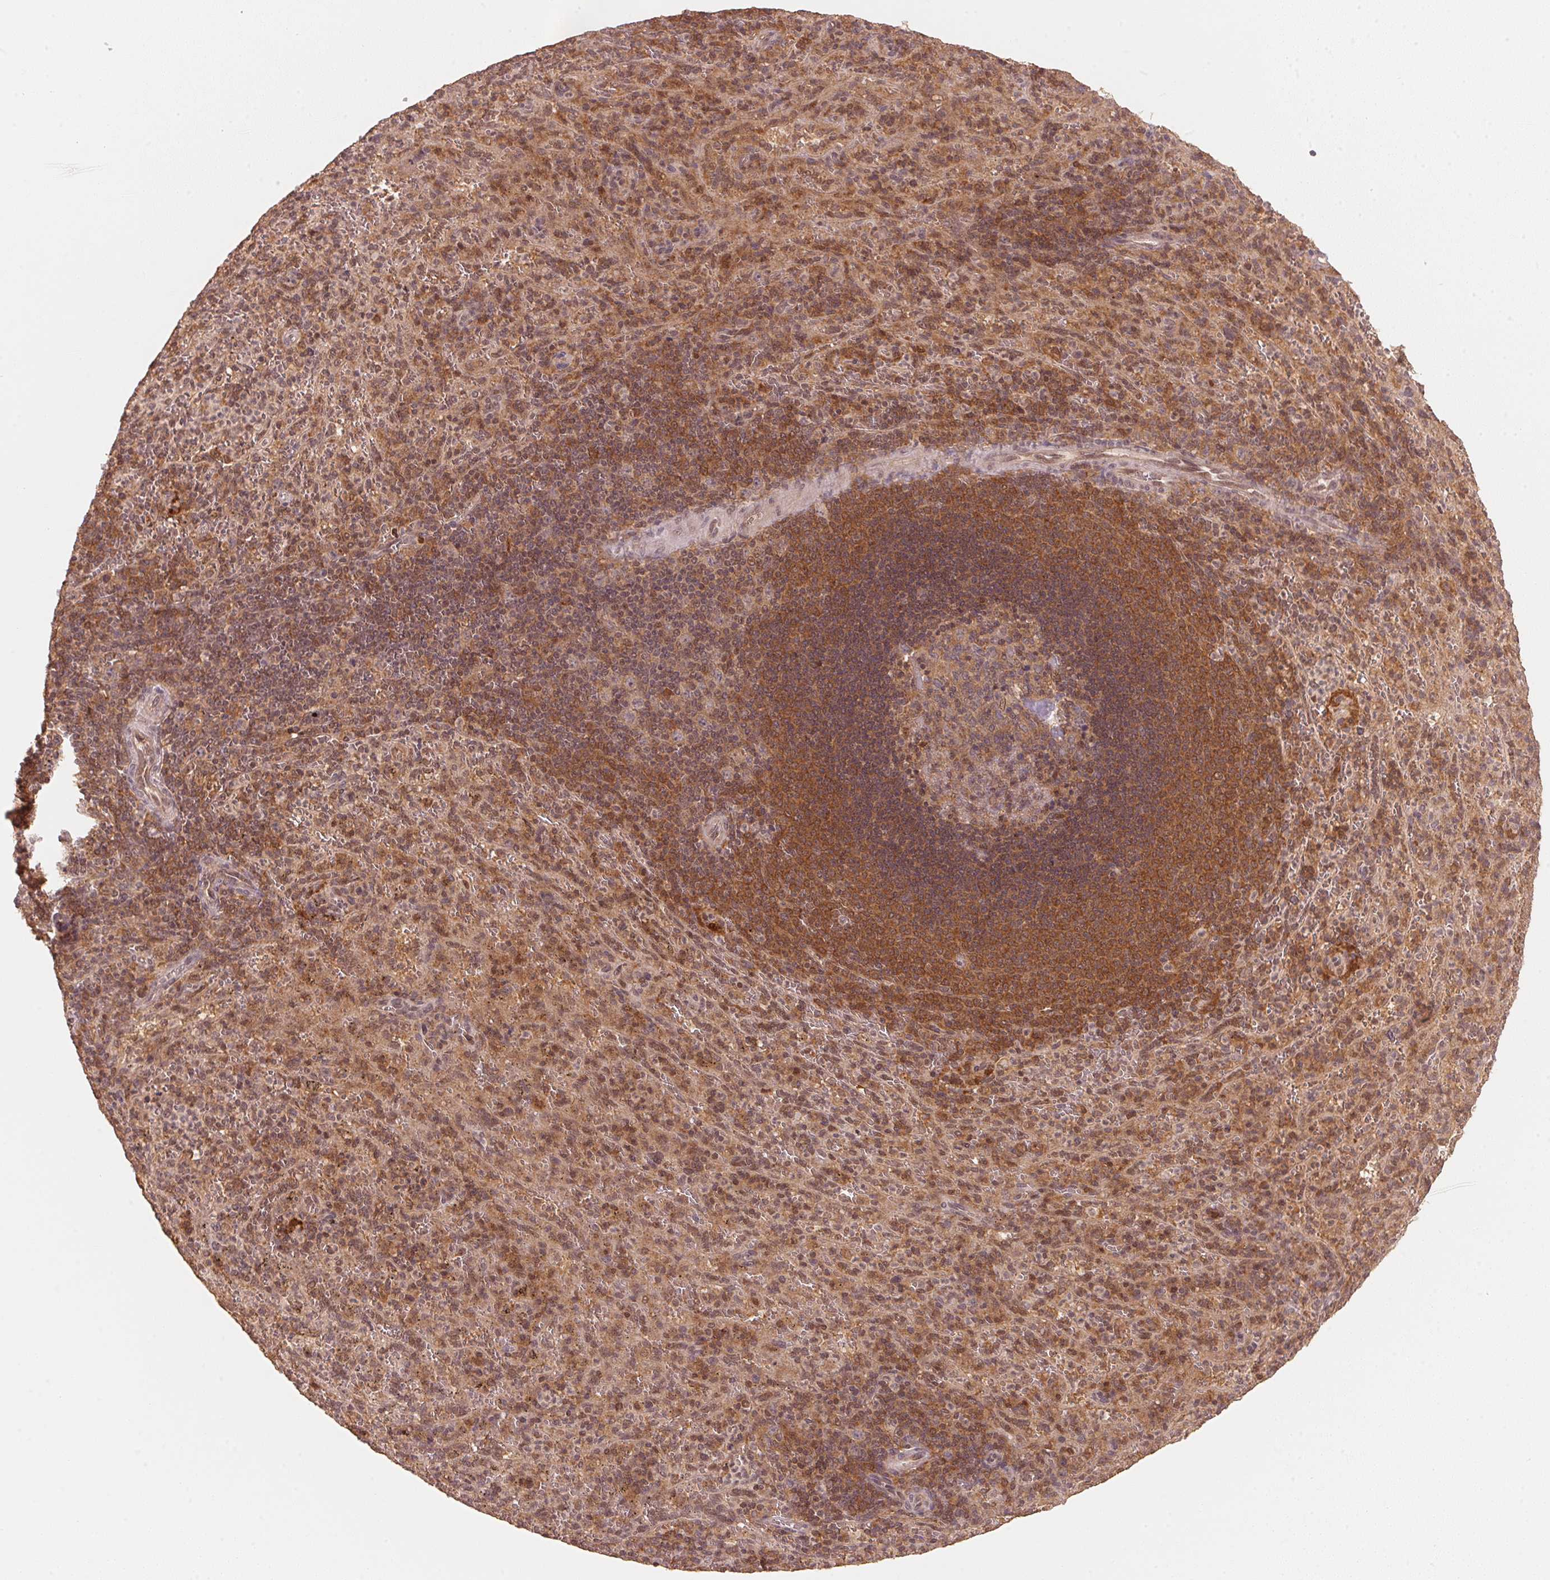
{"staining": {"intensity": "moderate", "quantity": "25%-75%", "location": "cytoplasmic/membranous"}, "tissue": "spleen", "cell_type": "Cells in red pulp", "image_type": "normal", "snomed": [{"axis": "morphology", "description": "Normal tissue, NOS"}, {"axis": "topography", "description": "Spleen"}], "caption": "An immunohistochemistry photomicrograph of unremarkable tissue is shown. Protein staining in brown highlights moderate cytoplasmic/membranous positivity in spleen within cells in red pulp. (Brightfield microscopy of DAB IHC at high magnification).", "gene": "C2orf73", "patient": {"sex": "male", "age": 57}}